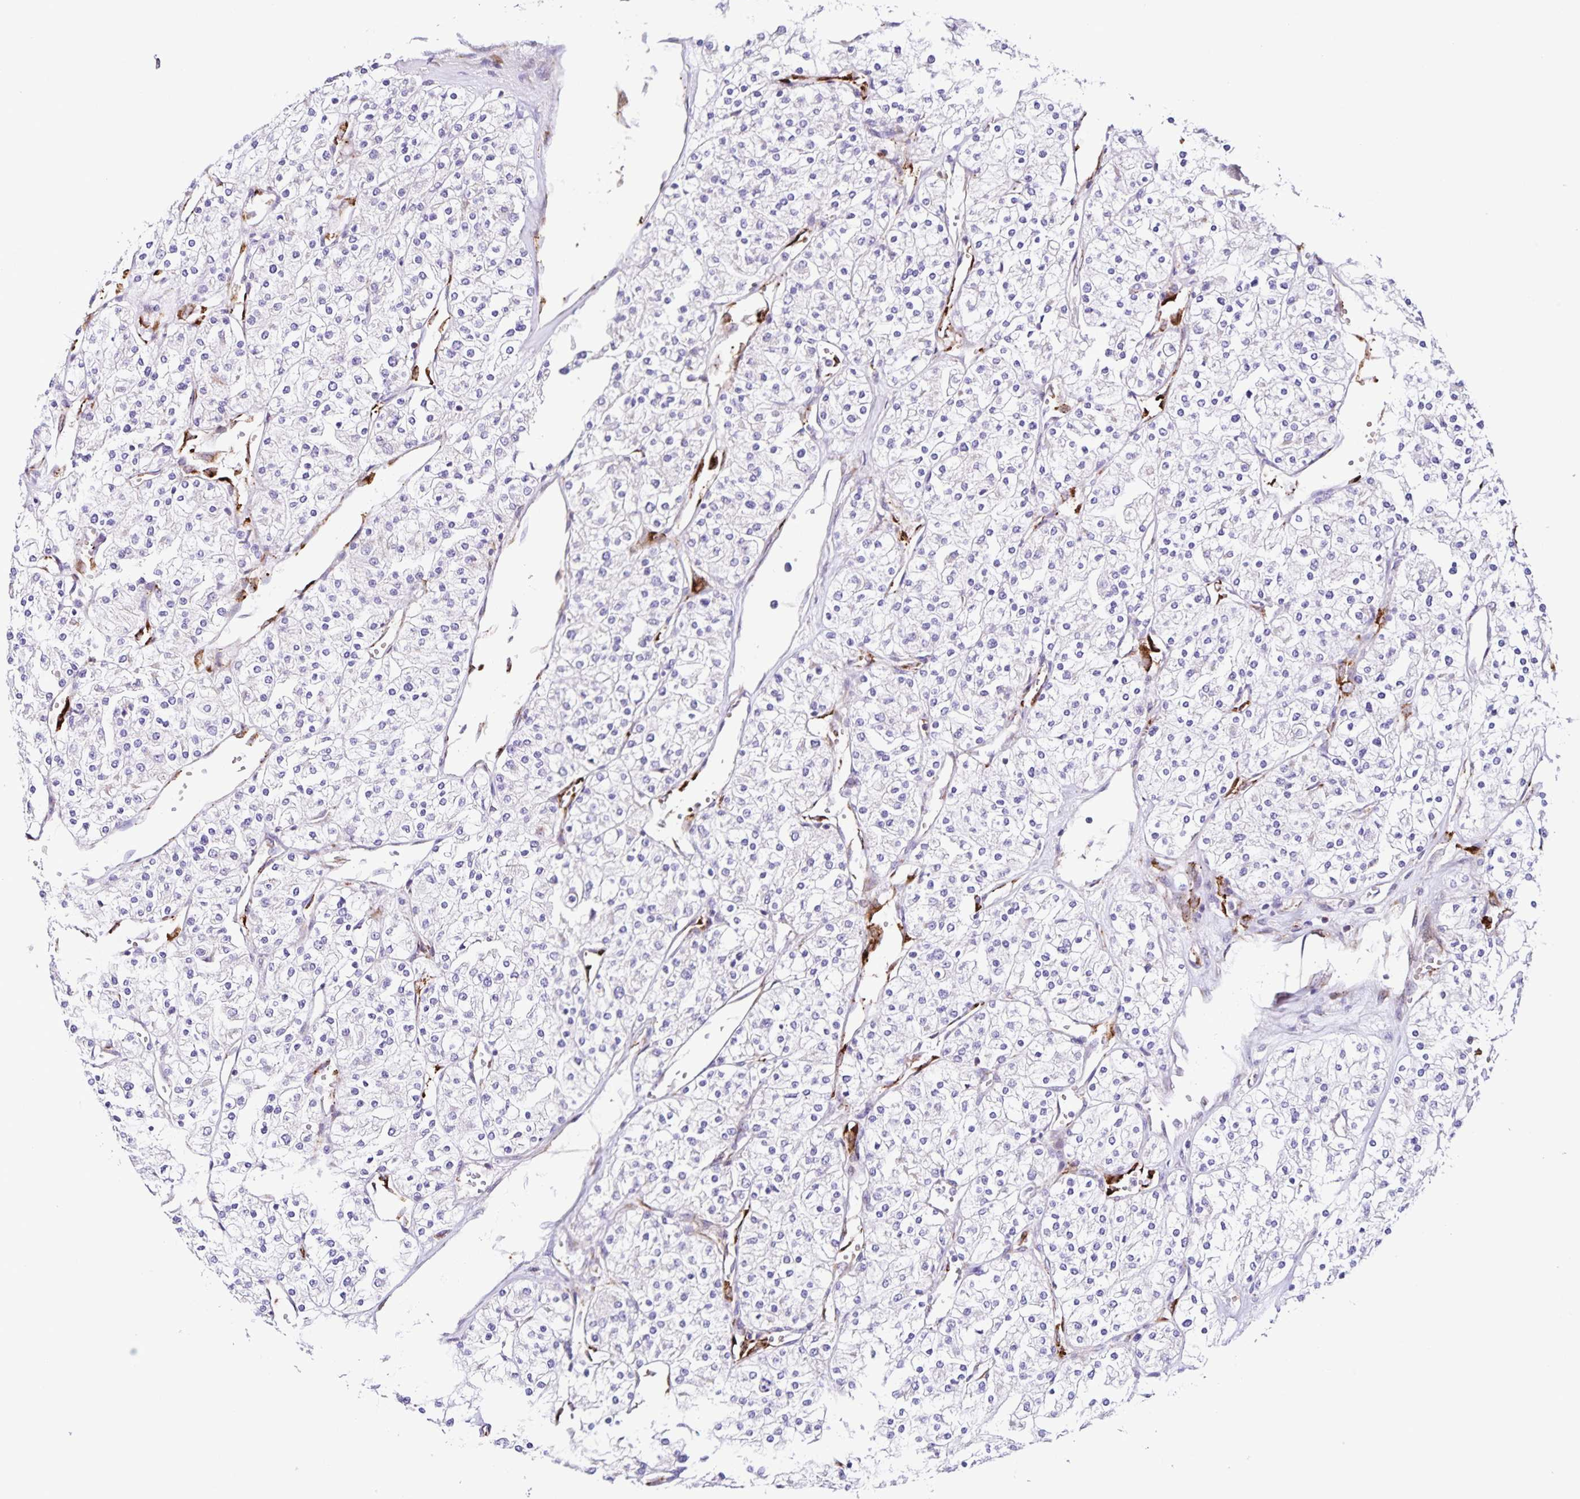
{"staining": {"intensity": "negative", "quantity": "none", "location": "none"}, "tissue": "renal cancer", "cell_type": "Tumor cells", "image_type": "cancer", "snomed": [{"axis": "morphology", "description": "Adenocarcinoma, NOS"}, {"axis": "topography", "description": "Kidney"}], "caption": "Photomicrograph shows no protein positivity in tumor cells of renal cancer tissue.", "gene": "OSBPL5", "patient": {"sex": "male", "age": 80}}